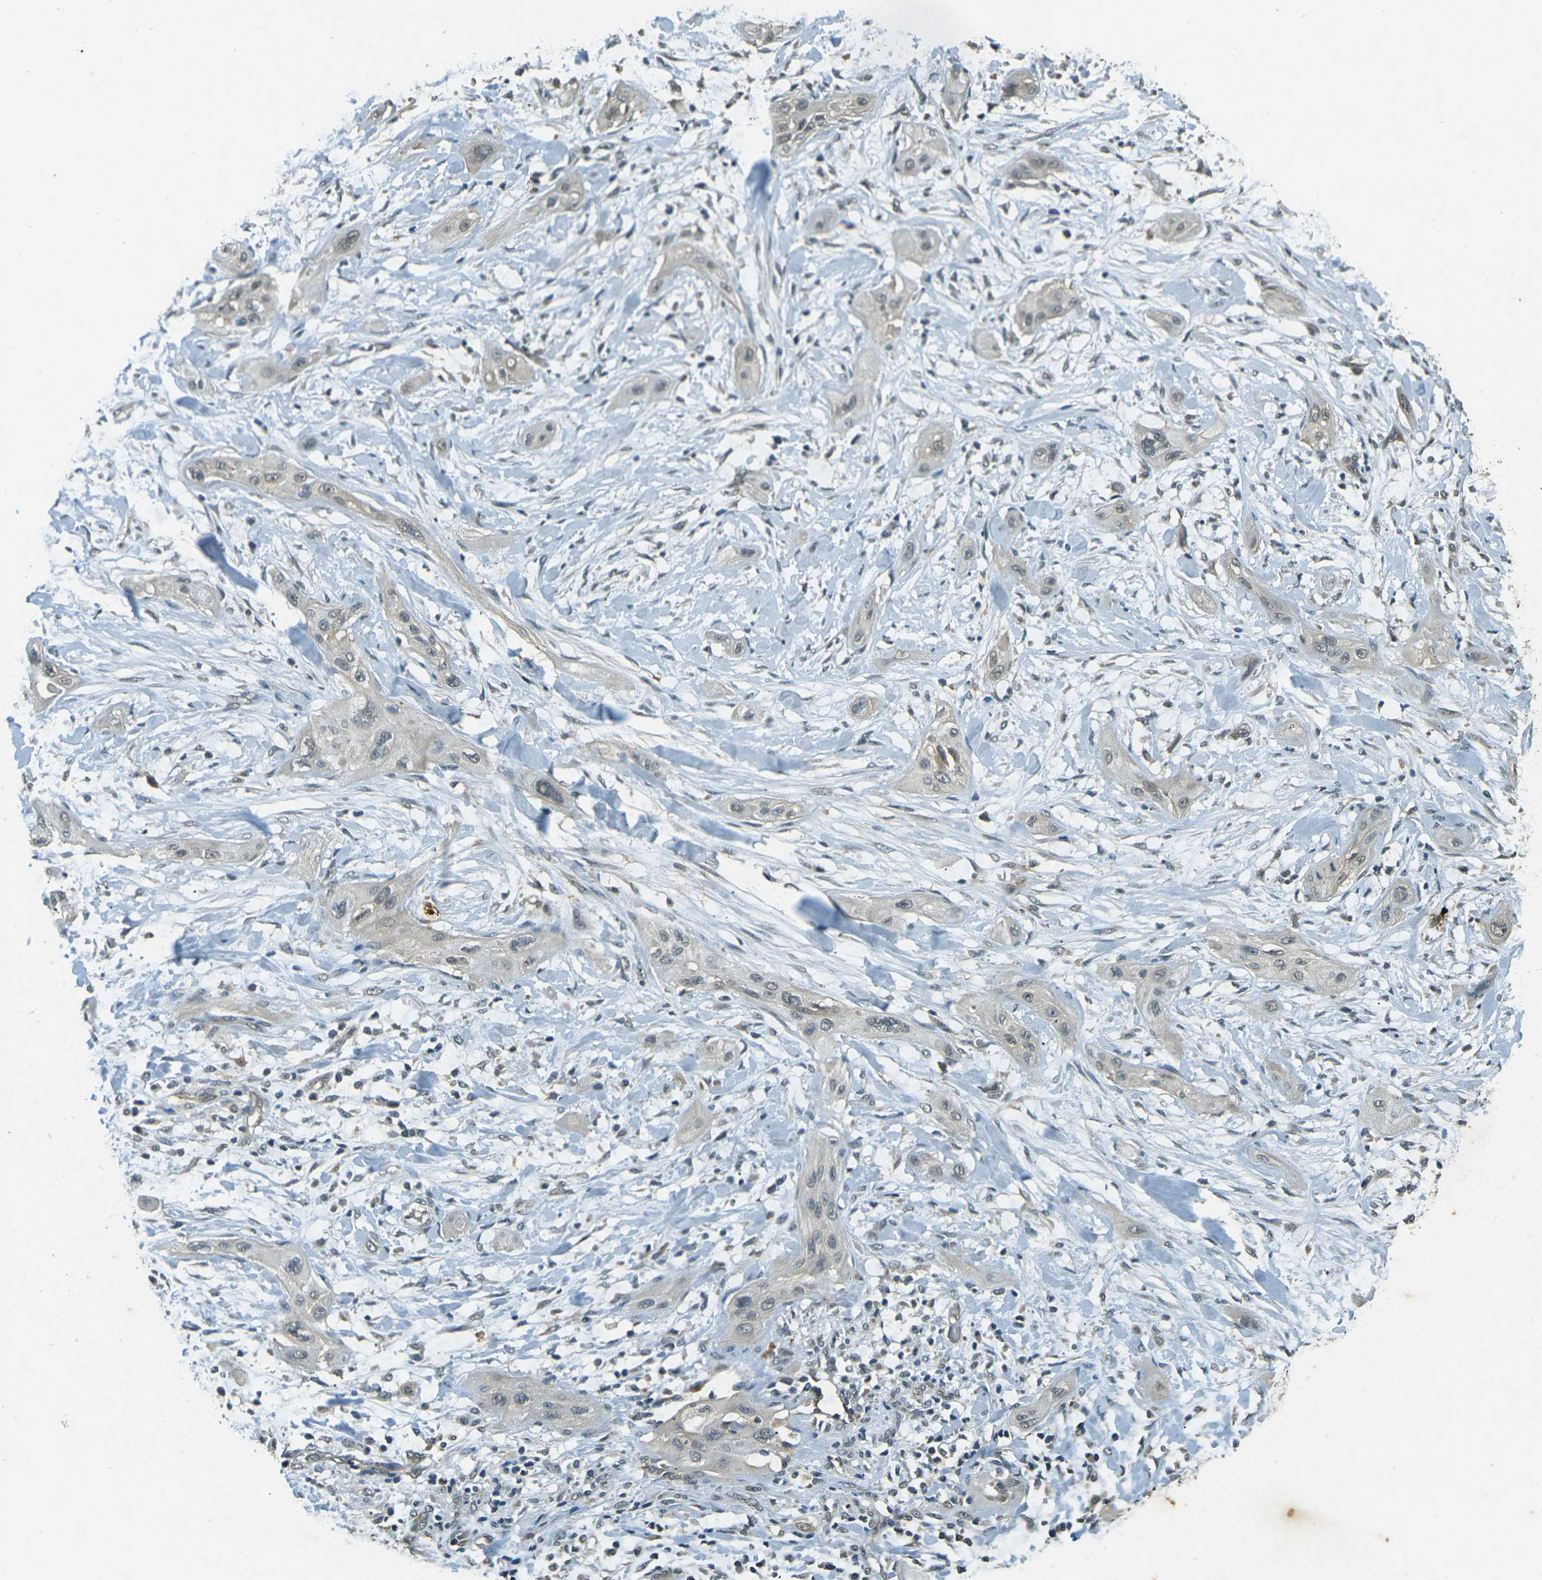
{"staining": {"intensity": "negative", "quantity": "none", "location": "none"}, "tissue": "lung cancer", "cell_type": "Tumor cells", "image_type": "cancer", "snomed": [{"axis": "morphology", "description": "Squamous cell carcinoma, NOS"}, {"axis": "topography", "description": "Lung"}], "caption": "High power microscopy histopathology image of an immunohistochemistry (IHC) micrograph of lung cancer, revealing no significant expression in tumor cells.", "gene": "PDE2A", "patient": {"sex": "female", "age": 47}}